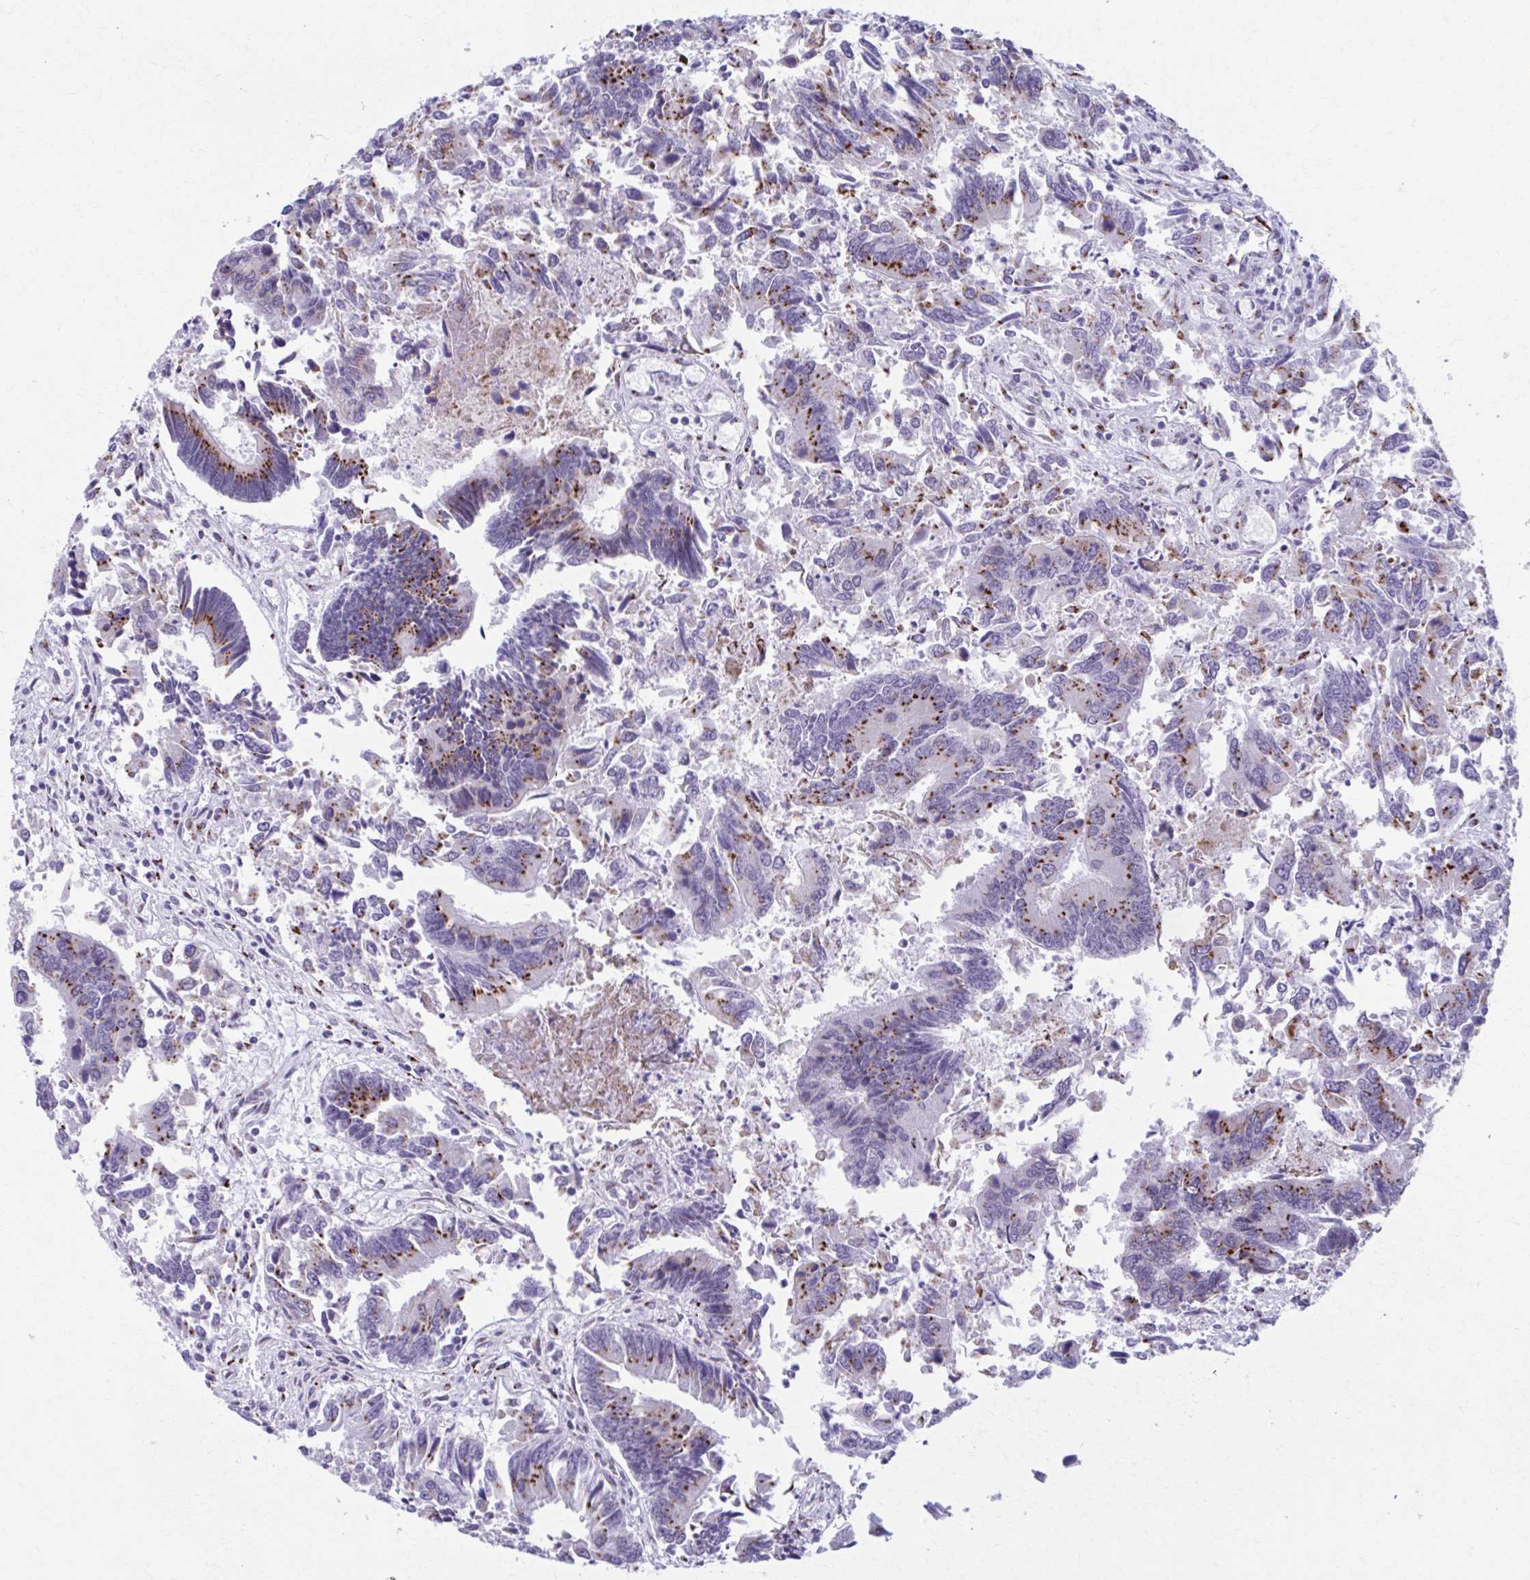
{"staining": {"intensity": "strong", "quantity": "25%-75%", "location": "cytoplasmic/membranous"}, "tissue": "colorectal cancer", "cell_type": "Tumor cells", "image_type": "cancer", "snomed": [{"axis": "morphology", "description": "Adenocarcinoma, NOS"}, {"axis": "topography", "description": "Colon"}], "caption": "Tumor cells exhibit high levels of strong cytoplasmic/membranous positivity in about 25%-75% of cells in human adenocarcinoma (colorectal).", "gene": "ZNF682", "patient": {"sex": "female", "age": 67}}